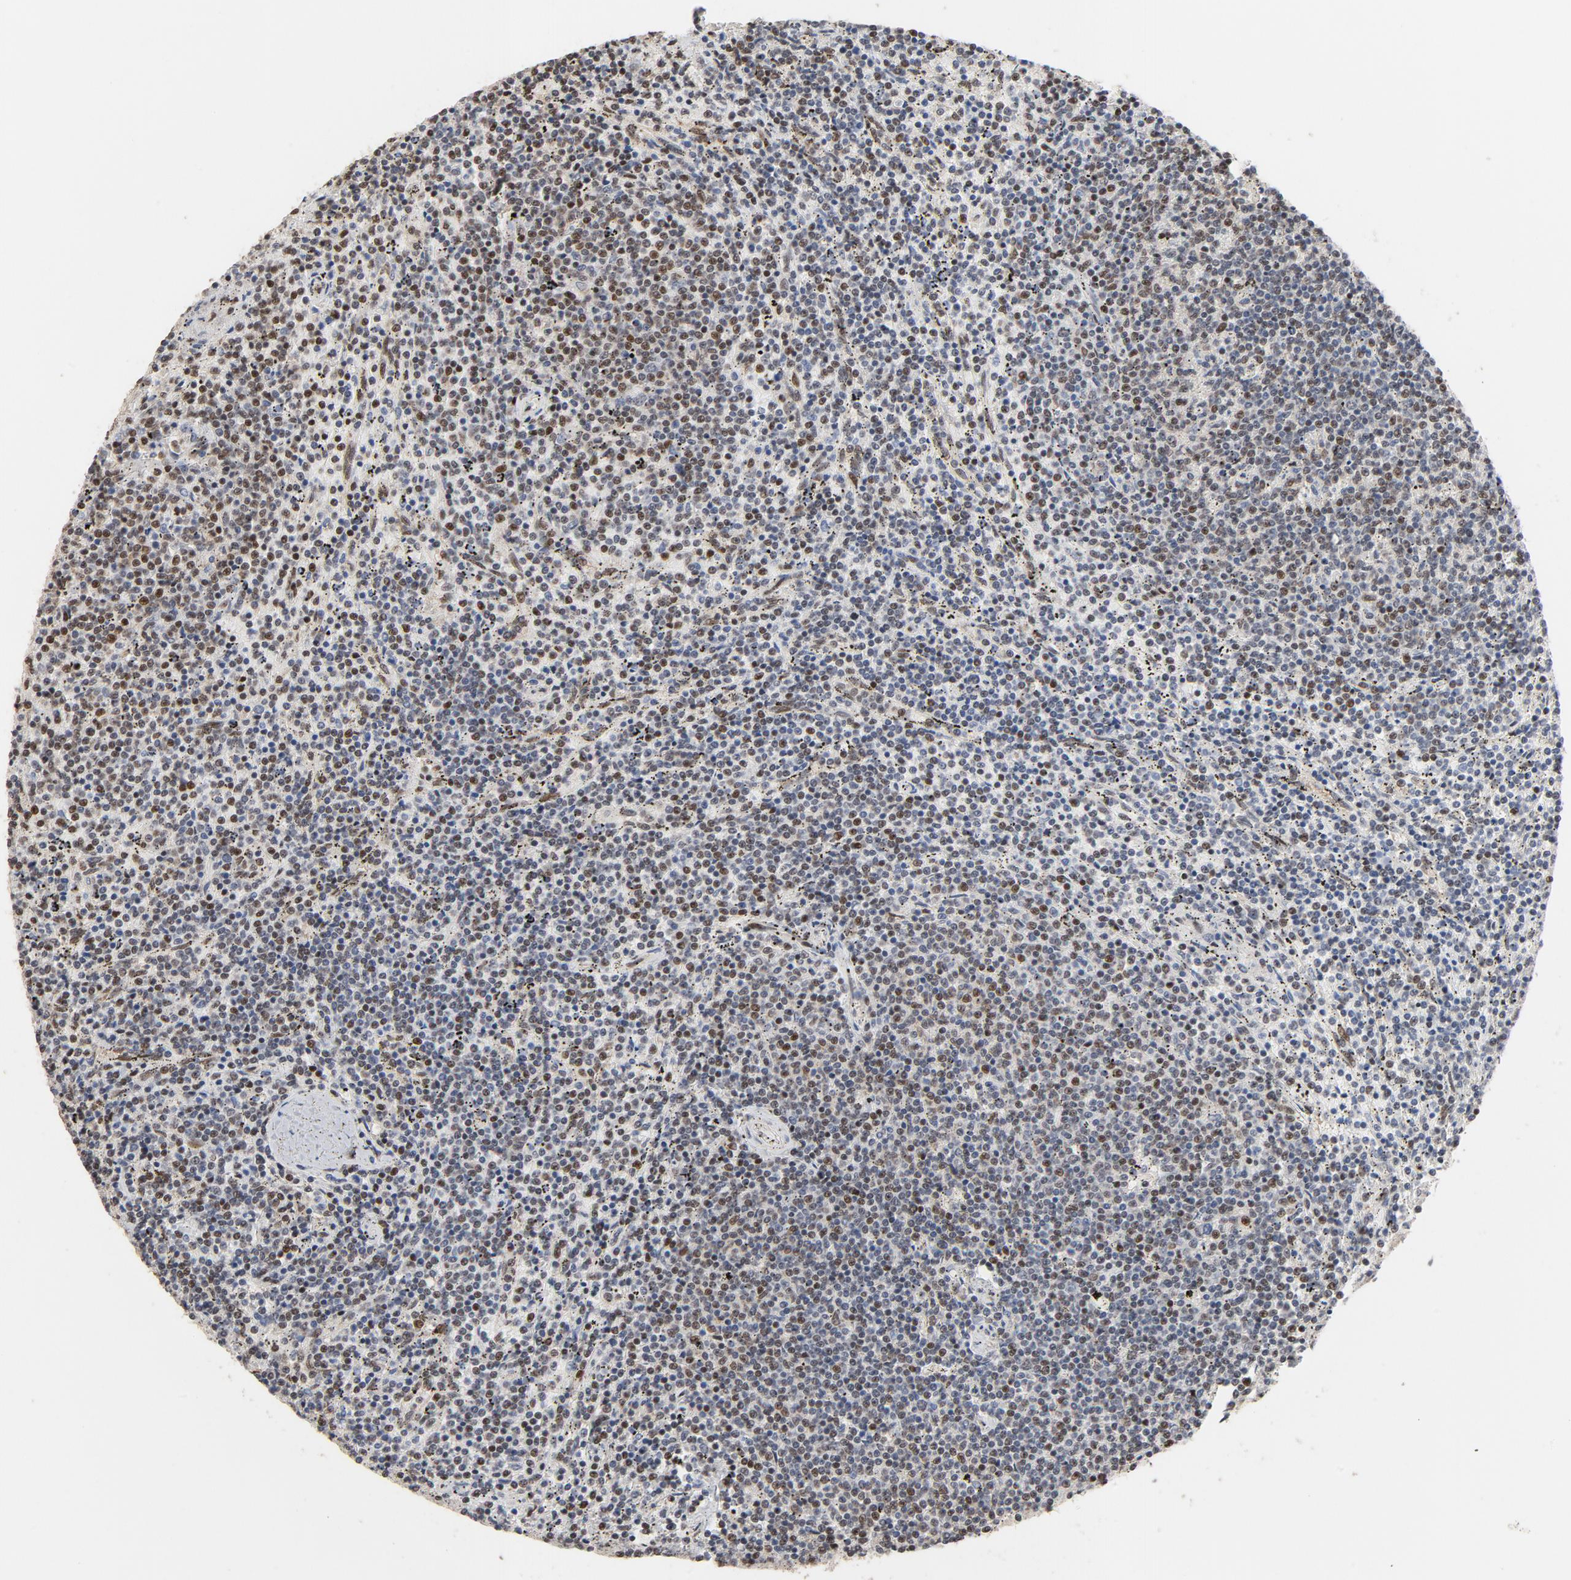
{"staining": {"intensity": "moderate", "quantity": "25%-75%", "location": "nuclear"}, "tissue": "lymphoma", "cell_type": "Tumor cells", "image_type": "cancer", "snomed": [{"axis": "morphology", "description": "Malignant lymphoma, non-Hodgkin's type, Low grade"}, {"axis": "topography", "description": "Spleen"}], "caption": "The histopathology image shows a brown stain indicating the presence of a protein in the nuclear of tumor cells in low-grade malignant lymphoma, non-Hodgkin's type. The staining was performed using DAB (3,3'-diaminobenzidine) to visualize the protein expression in brown, while the nuclei were stained in blue with hematoxylin (Magnification: 20x).", "gene": "TP53RK", "patient": {"sex": "female", "age": 50}}